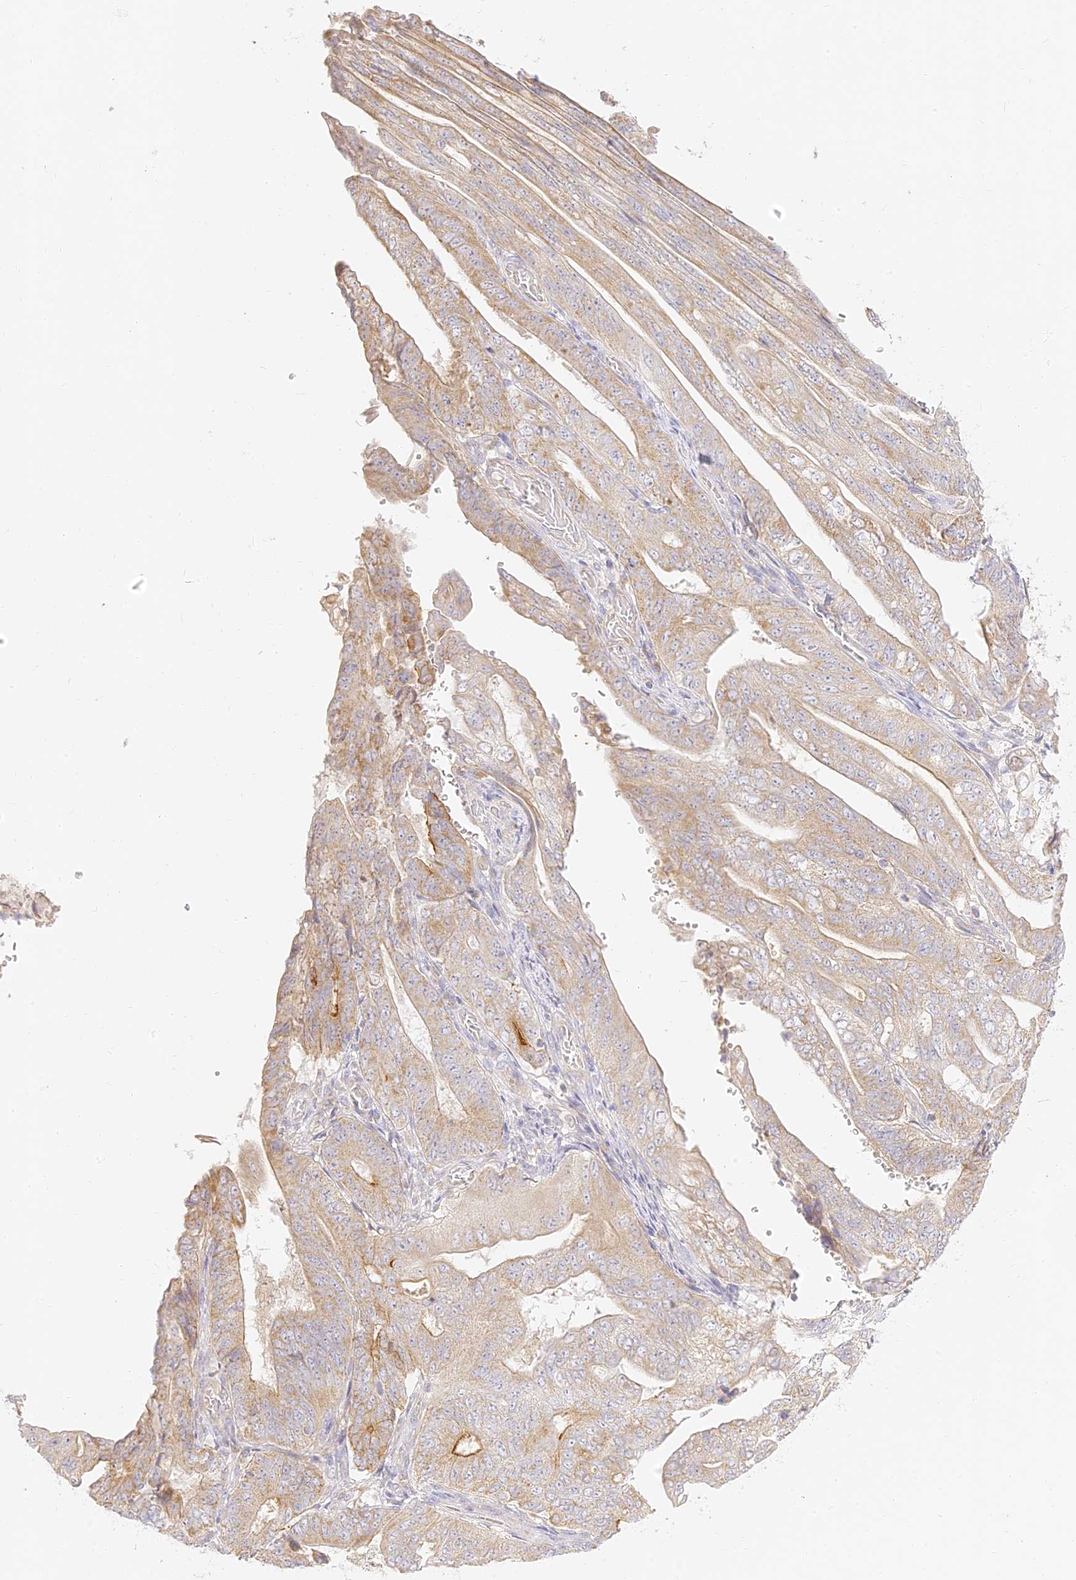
{"staining": {"intensity": "weak", "quantity": ">75%", "location": "cytoplasmic/membranous"}, "tissue": "stomach cancer", "cell_type": "Tumor cells", "image_type": "cancer", "snomed": [{"axis": "morphology", "description": "Adenocarcinoma, NOS"}, {"axis": "topography", "description": "Stomach"}], "caption": "IHC photomicrograph of human stomach cancer stained for a protein (brown), which reveals low levels of weak cytoplasmic/membranous positivity in about >75% of tumor cells.", "gene": "LRRC15", "patient": {"sex": "female", "age": 73}}